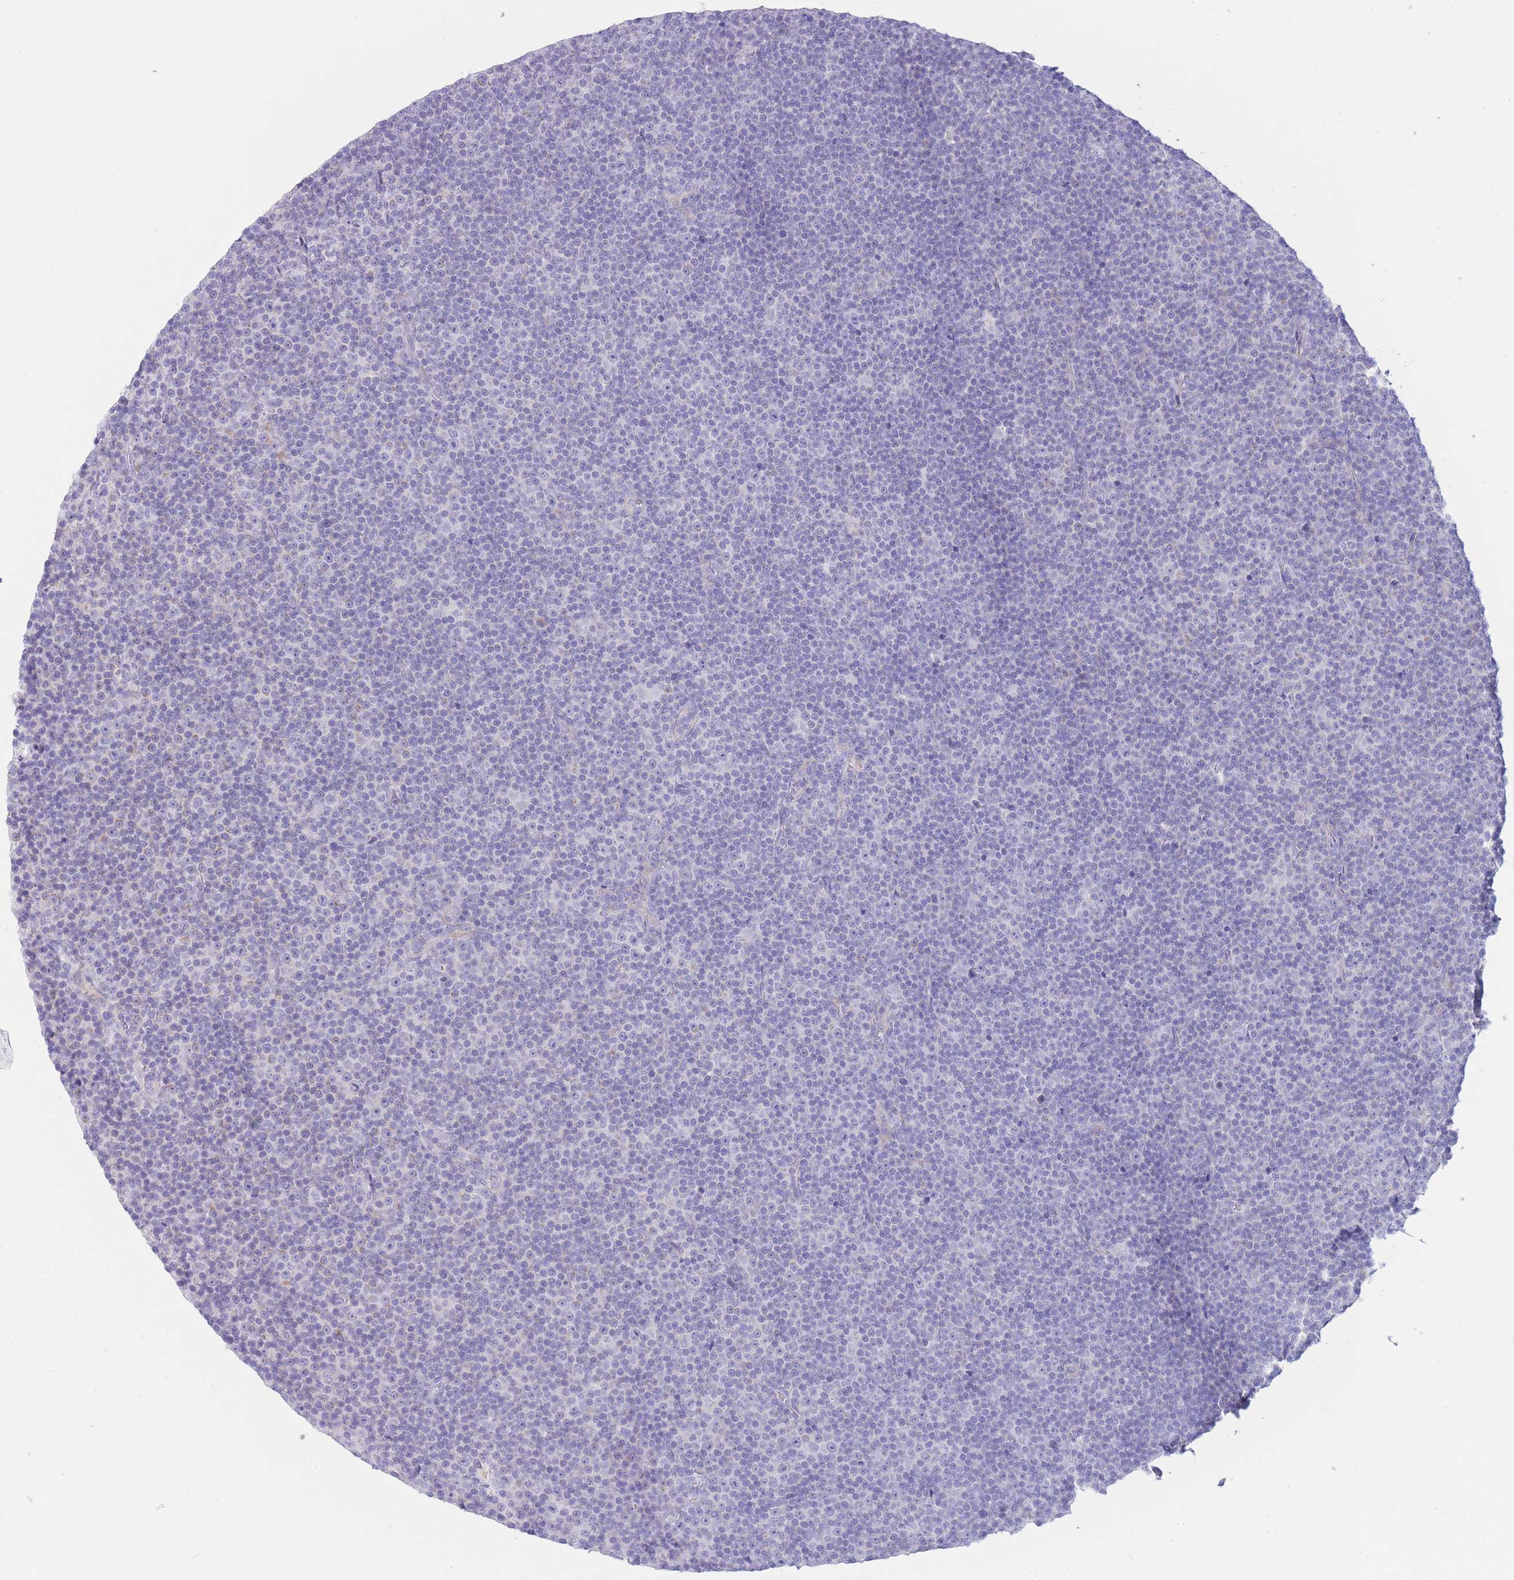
{"staining": {"intensity": "negative", "quantity": "none", "location": "none"}, "tissue": "lymphoma", "cell_type": "Tumor cells", "image_type": "cancer", "snomed": [{"axis": "morphology", "description": "Malignant lymphoma, non-Hodgkin's type, Low grade"}, {"axis": "topography", "description": "Lymph node"}], "caption": "This is an immunohistochemistry (IHC) micrograph of human low-grade malignant lymphoma, non-Hodgkin's type. There is no staining in tumor cells.", "gene": "VWA8", "patient": {"sex": "female", "age": 67}}